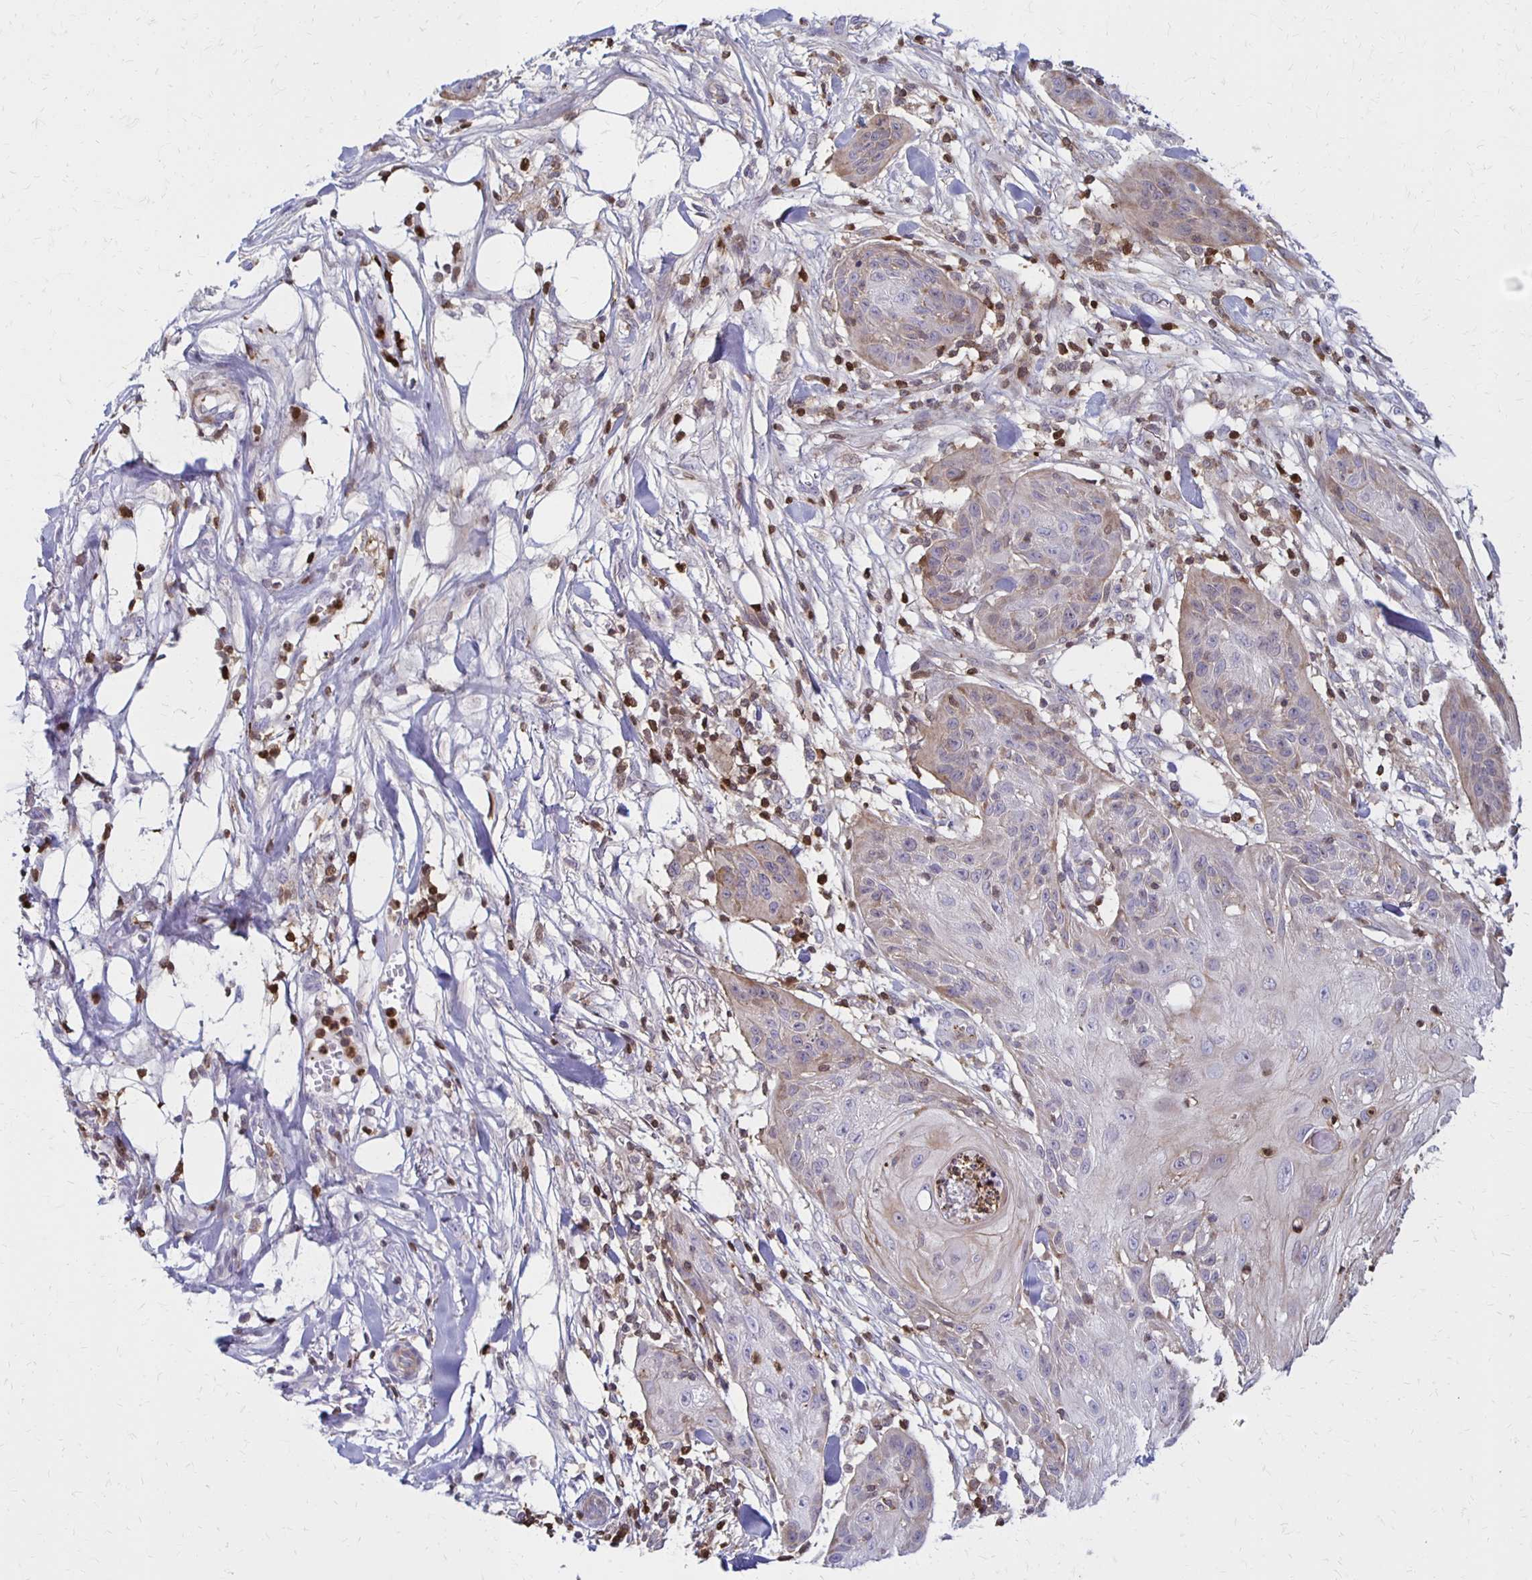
{"staining": {"intensity": "weak", "quantity": "25%-75%", "location": "cytoplasmic/membranous"}, "tissue": "skin cancer", "cell_type": "Tumor cells", "image_type": "cancer", "snomed": [{"axis": "morphology", "description": "Squamous cell carcinoma, NOS"}, {"axis": "topography", "description": "Skin"}], "caption": "Immunohistochemical staining of human skin squamous cell carcinoma reveals low levels of weak cytoplasmic/membranous positivity in approximately 25%-75% of tumor cells.", "gene": "CCL21", "patient": {"sex": "female", "age": 88}}